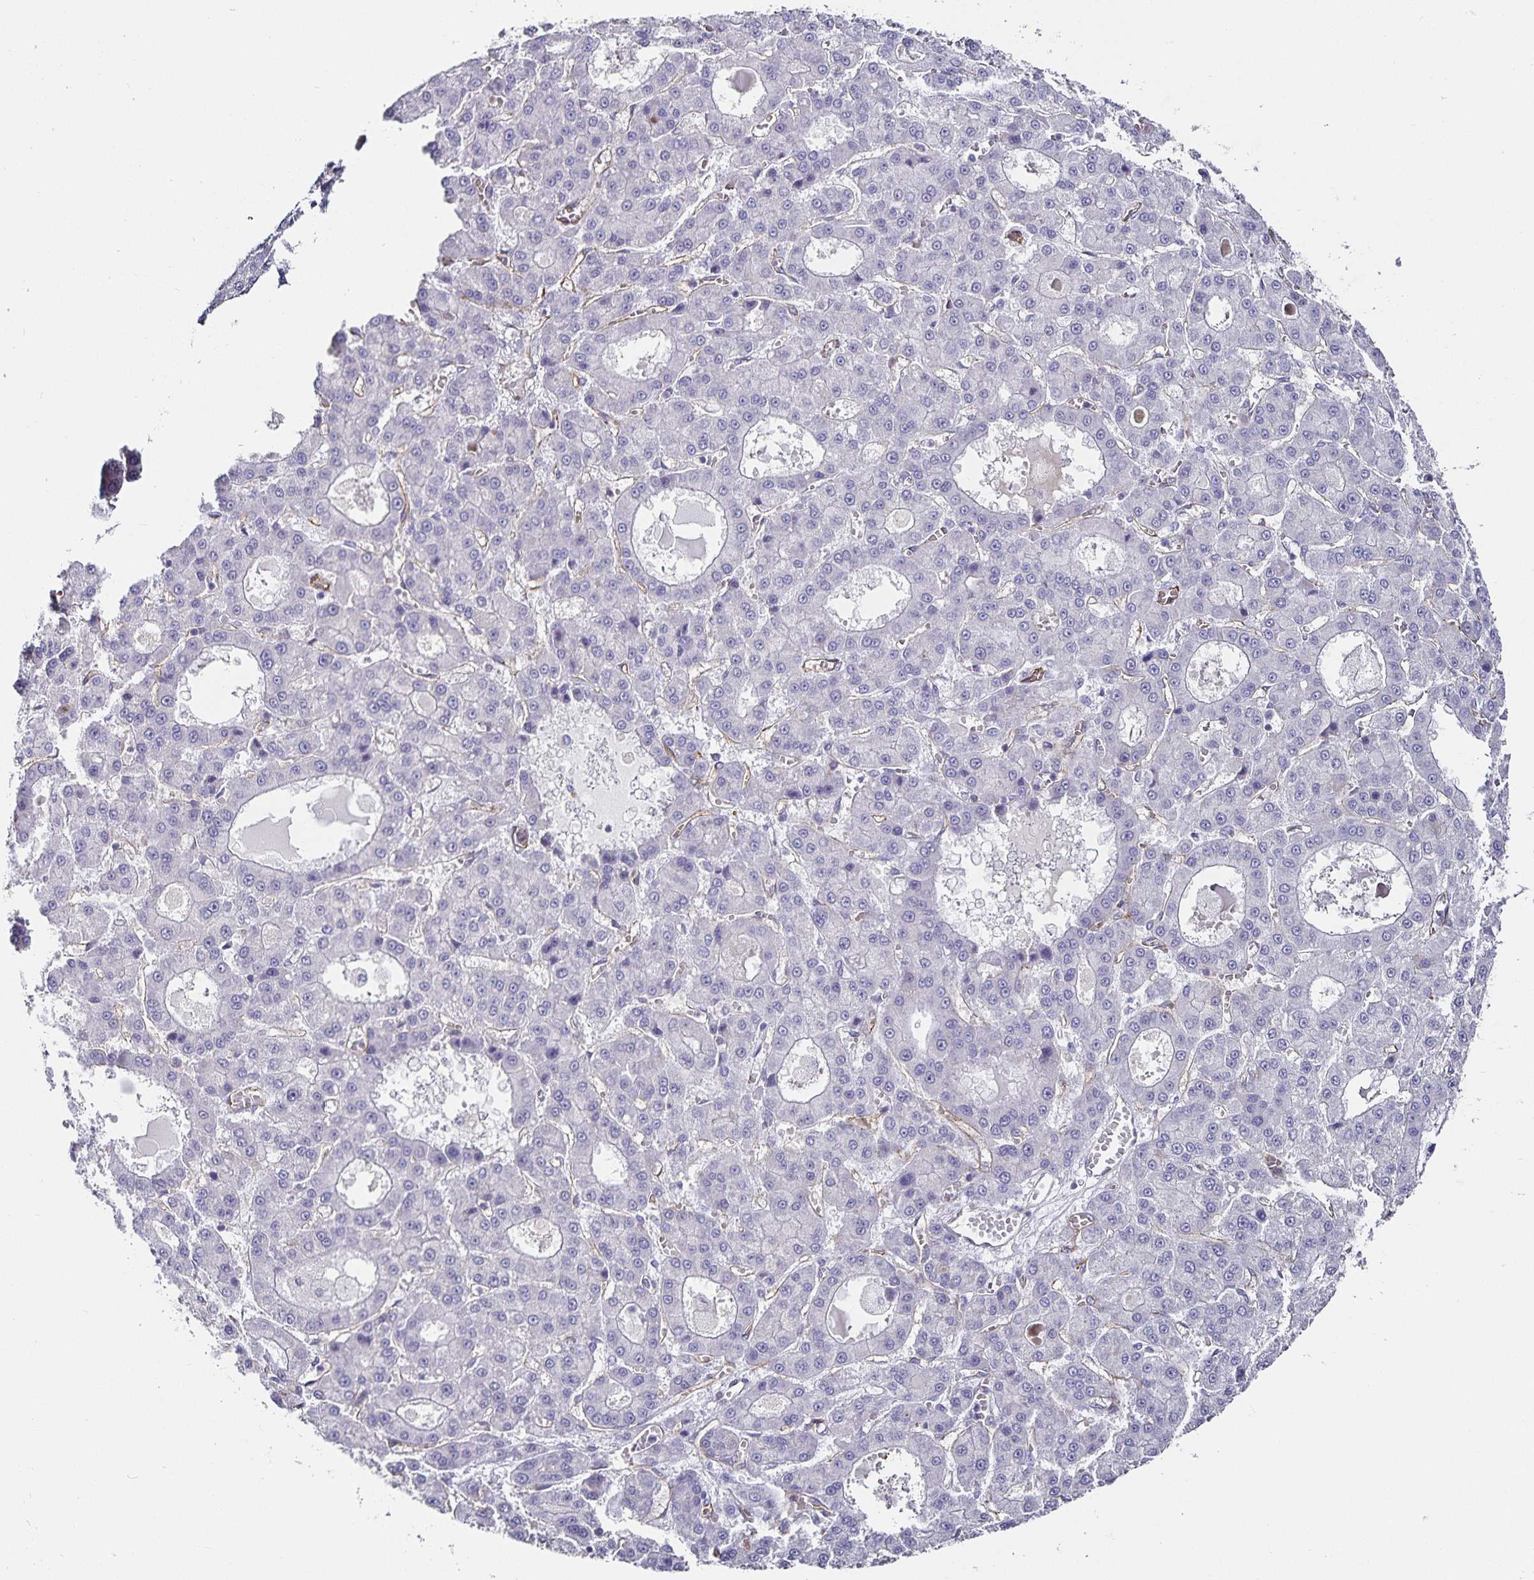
{"staining": {"intensity": "negative", "quantity": "none", "location": "none"}, "tissue": "liver cancer", "cell_type": "Tumor cells", "image_type": "cancer", "snomed": [{"axis": "morphology", "description": "Carcinoma, Hepatocellular, NOS"}, {"axis": "topography", "description": "Liver"}], "caption": "Liver hepatocellular carcinoma was stained to show a protein in brown. There is no significant staining in tumor cells.", "gene": "PODXL", "patient": {"sex": "male", "age": 70}}